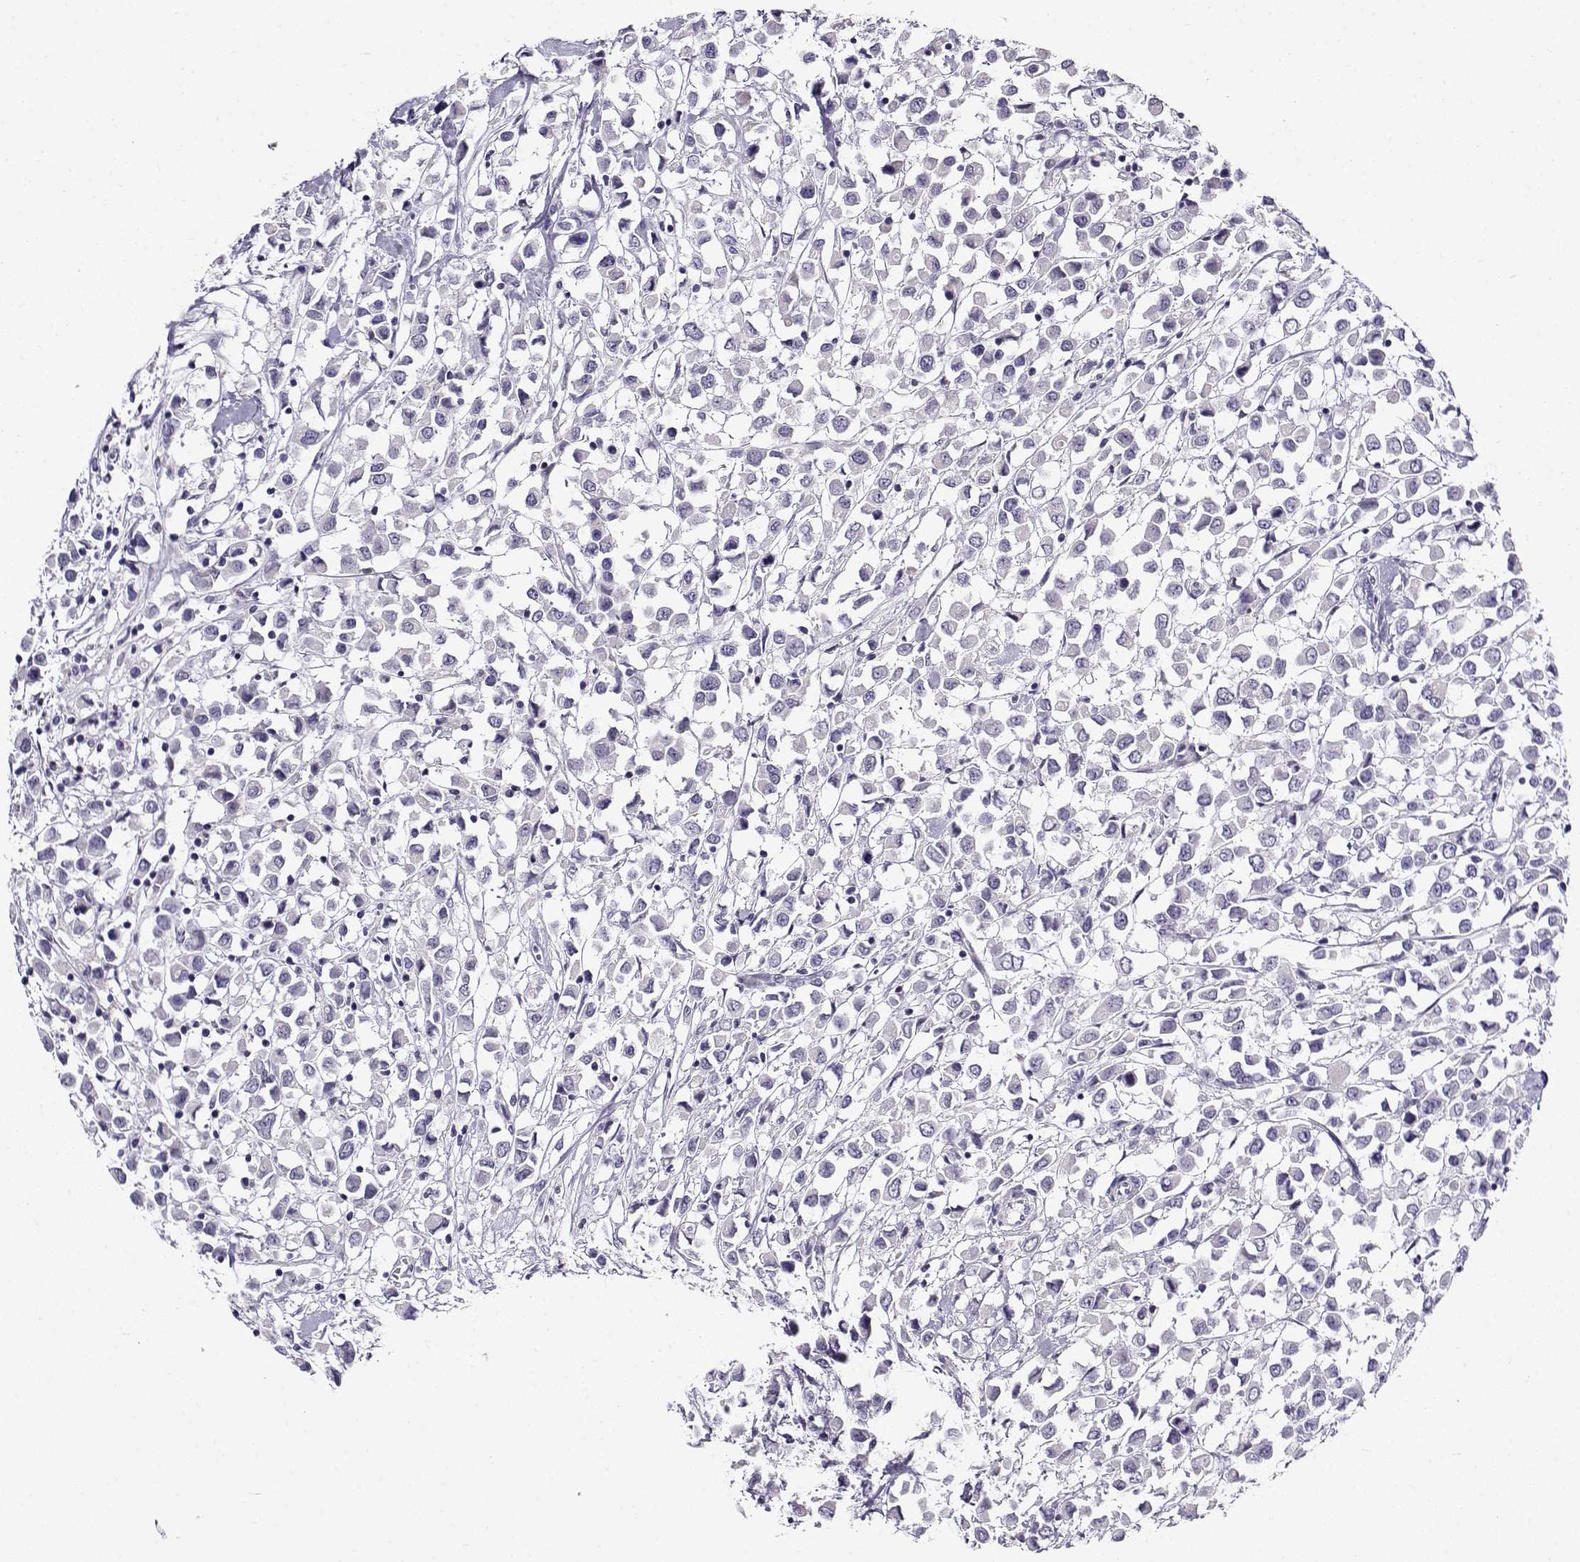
{"staining": {"intensity": "negative", "quantity": "none", "location": "none"}, "tissue": "breast cancer", "cell_type": "Tumor cells", "image_type": "cancer", "snomed": [{"axis": "morphology", "description": "Duct carcinoma"}, {"axis": "topography", "description": "Breast"}], "caption": "This is an IHC image of invasive ductal carcinoma (breast). There is no positivity in tumor cells.", "gene": "FEZF1", "patient": {"sex": "female", "age": 61}}